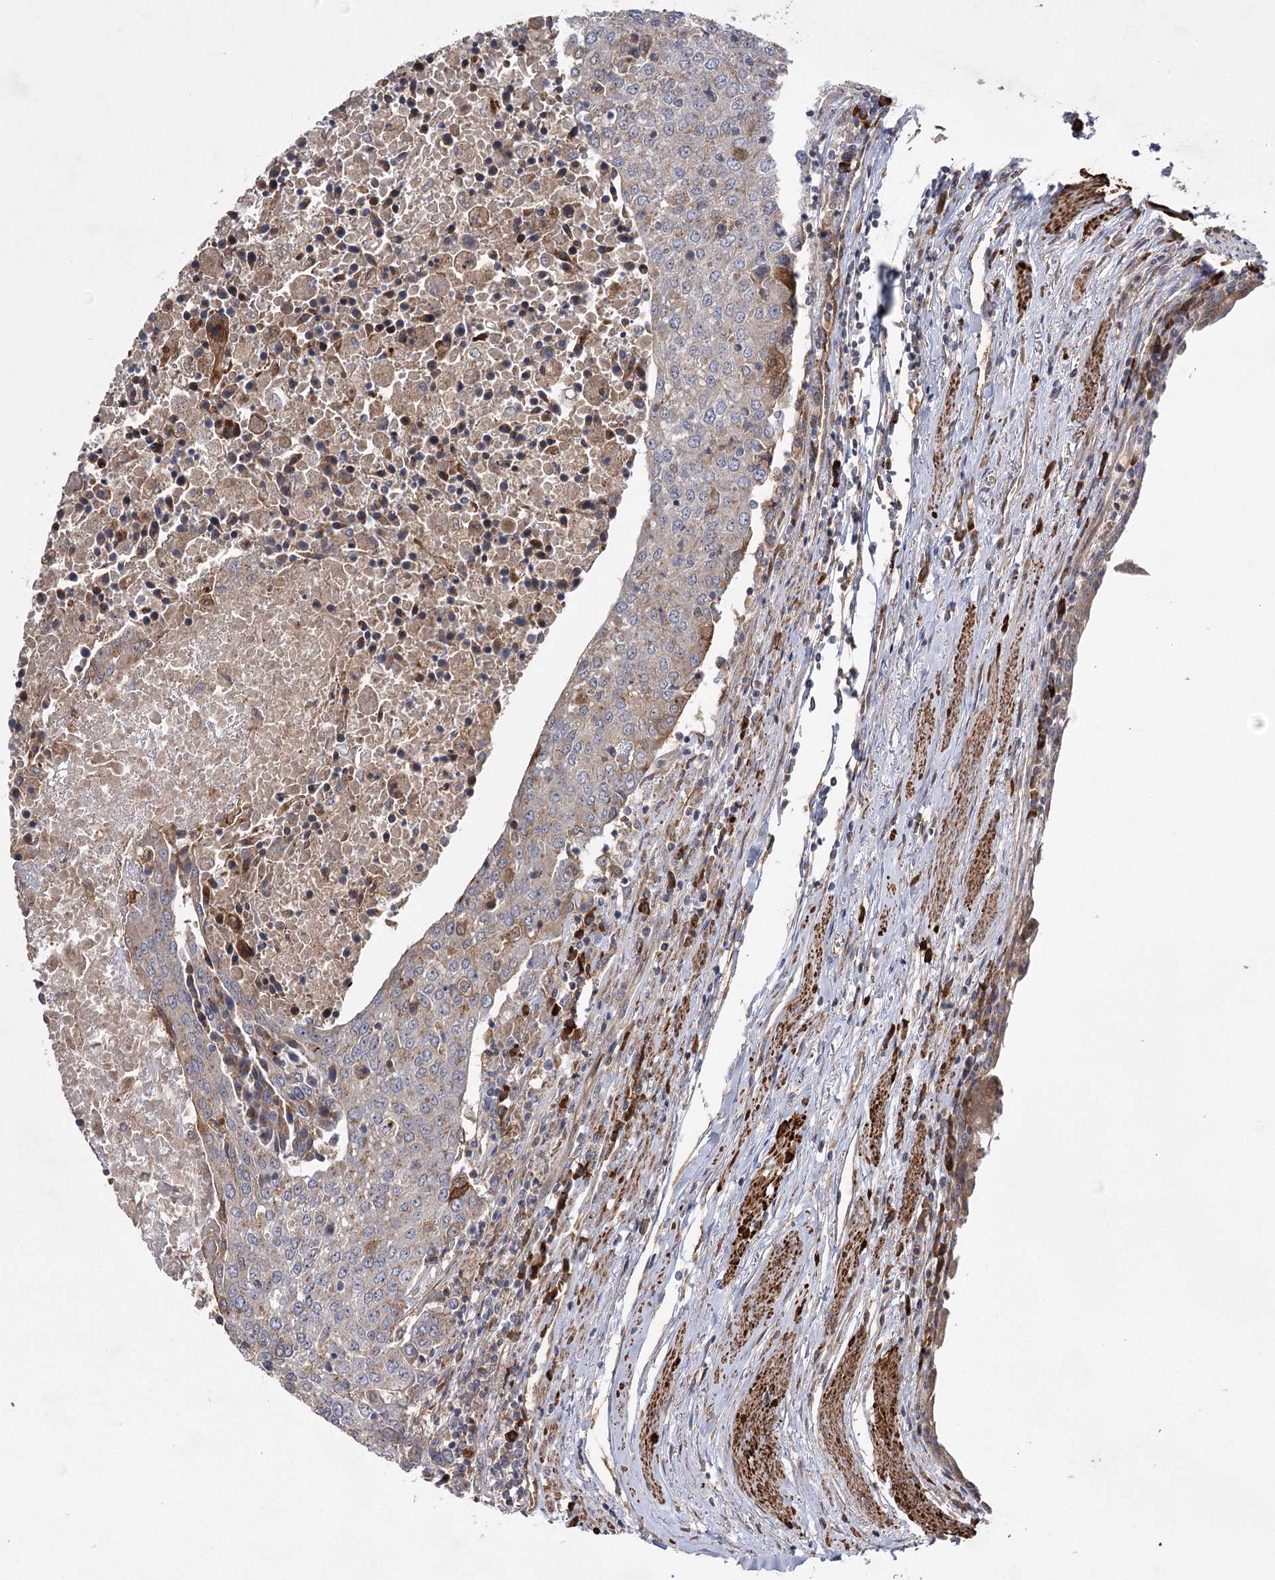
{"staining": {"intensity": "moderate", "quantity": "<25%", "location": "cytoplasmic/membranous"}, "tissue": "urothelial cancer", "cell_type": "Tumor cells", "image_type": "cancer", "snomed": [{"axis": "morphology", "description": "Urothelial carcinoma, High grade"}, {"axis": "topography", "description": "Urinary bladder"}], "caption": "There is low levels of moderate cytoplasmic/membranous expression in tumor cells of urothelial cancer, as demonstrated by immunohistochemical staining (brown color).", "gene": "KCNN2", "patient": {"sex": "female", "age": 85}}